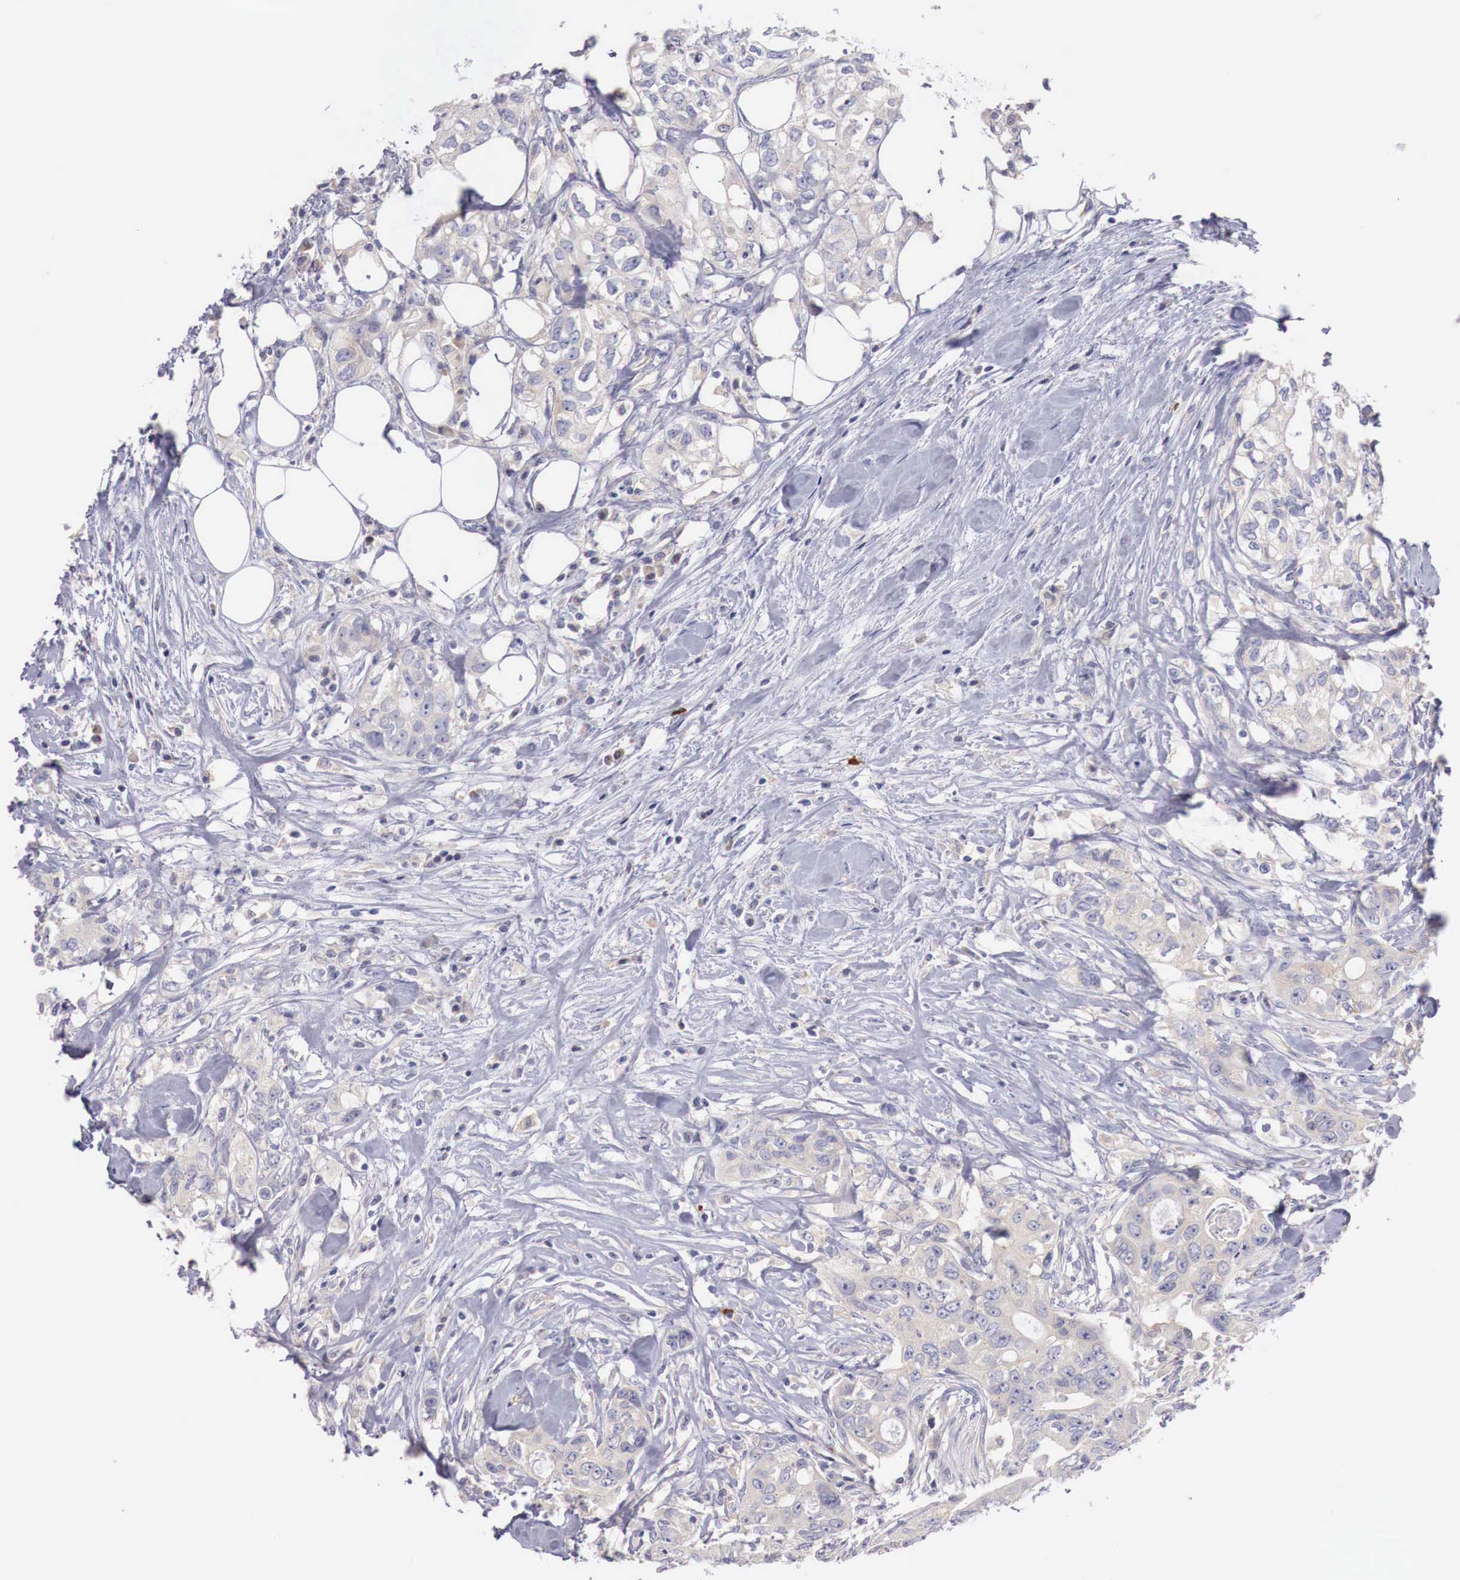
{"staining": {"intensity": "negative", "quantity": "none", "location": "none"}, "tissue": "colorectal cancer", "cell_type": "Tumor cells", "image_type": "cancer", "snomed": [{"axis": "morphology", "description": "Adenocarcinoma, NOS"}, {"axis": "topography", "description": "Rectum"}], "caption": "IHC image of neoplastic tissue: colorectal adenocarcinoma stained with DAB demonstrates no significant protein positivity in tumor cells.", "gene": "CLCN5", "patient": {"sex": "female", "age": 57}}